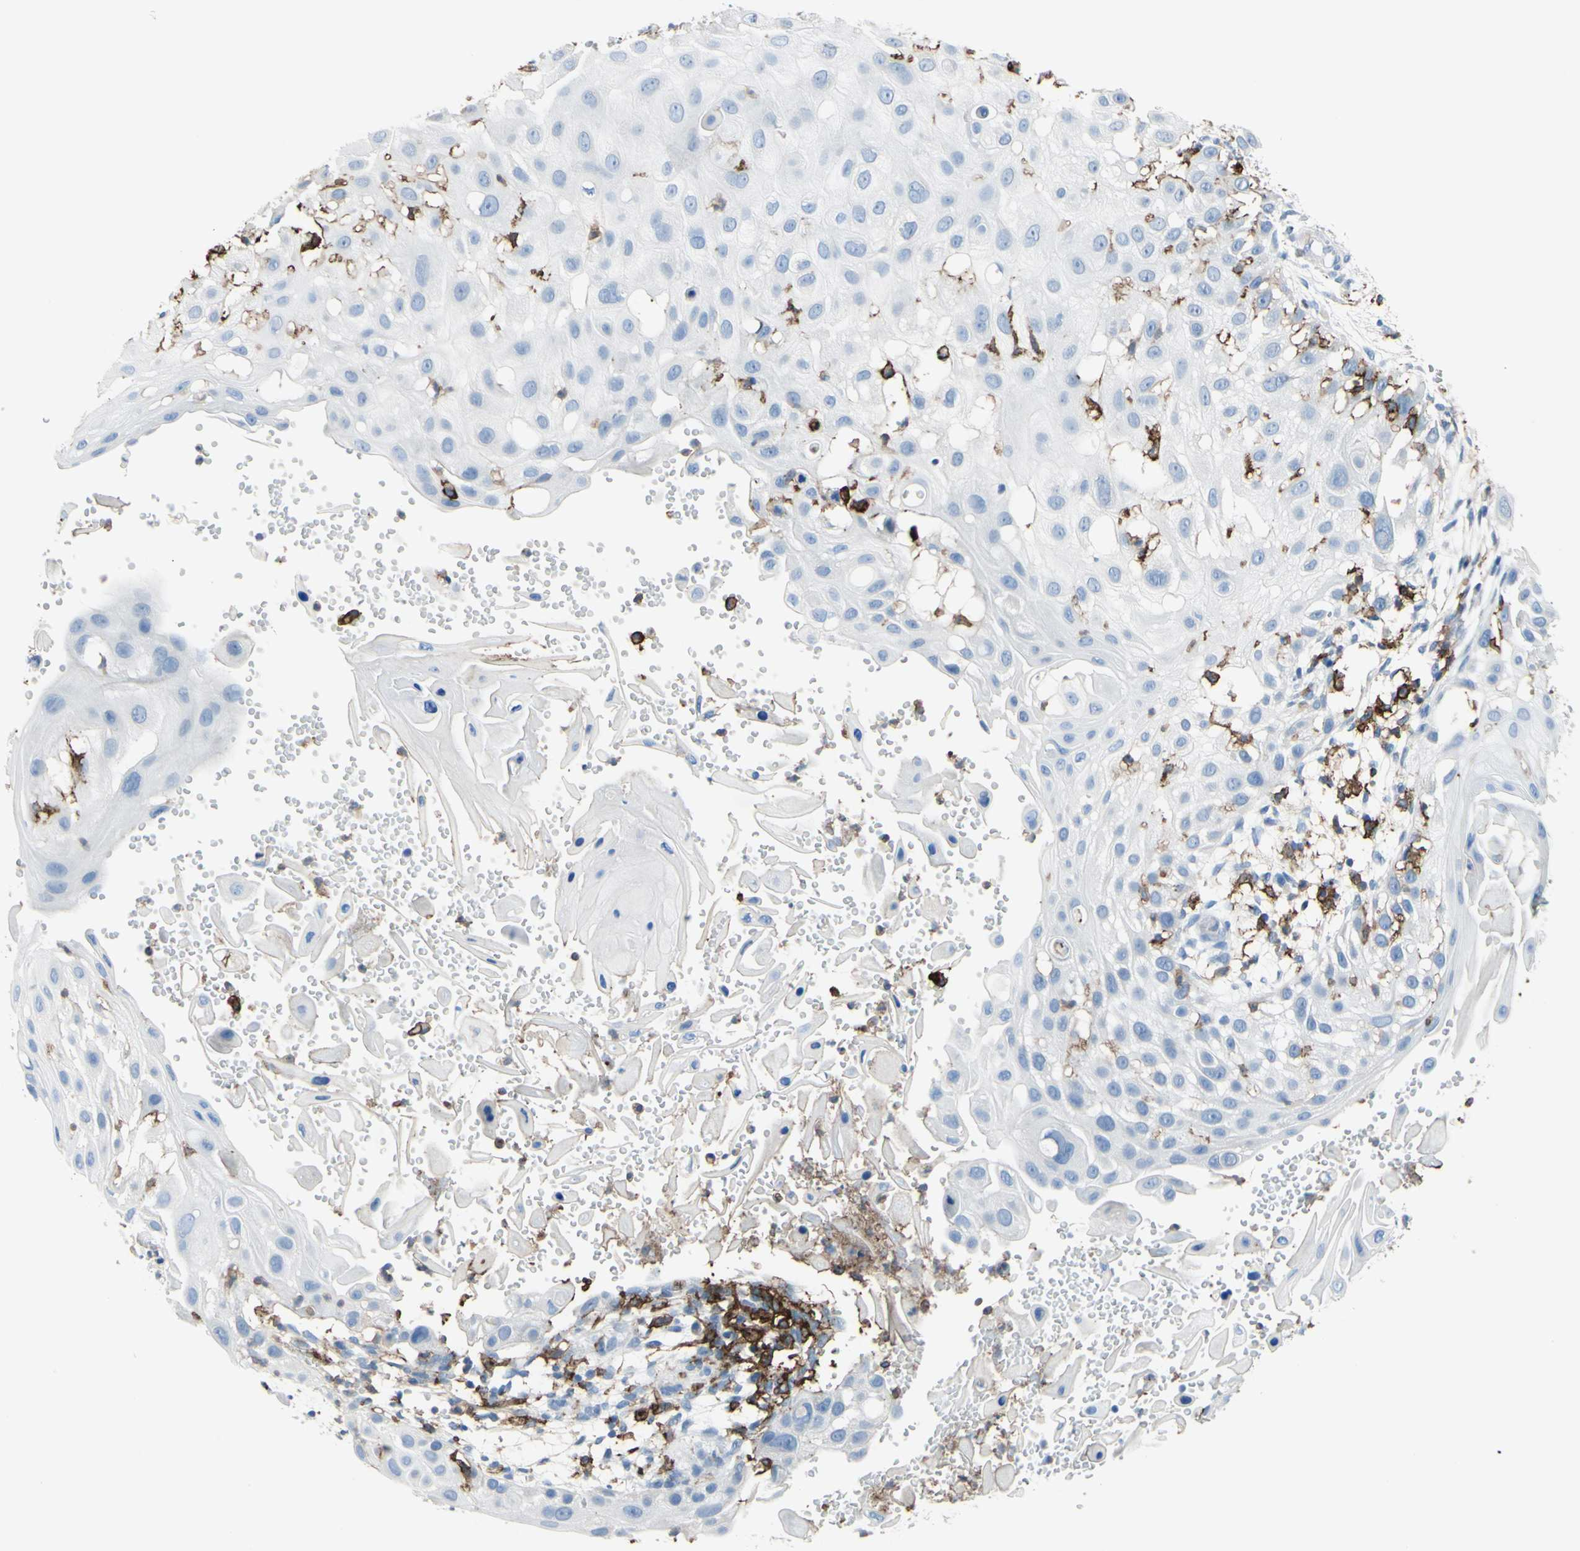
{"staining": {"intensity": "negative", "quantity": "none", "location": "none"}, "tissue": "skin cancer", "cell_type": "Tumor cells", "image_type": "cancer", "snomed": [{"axis": "morphology", "description": "Squamous cell carcinoma, NOS"}, {"axis": "topography", "description": "Skin"}], "caption": "Human squamous cell carcinoma (skin) stained for a protein using immunohistochemistry (IHC) reveals no positivity in tumor cells.", "gene": "FCGR2A", "patient": {"sex": "female", "age": 44}}